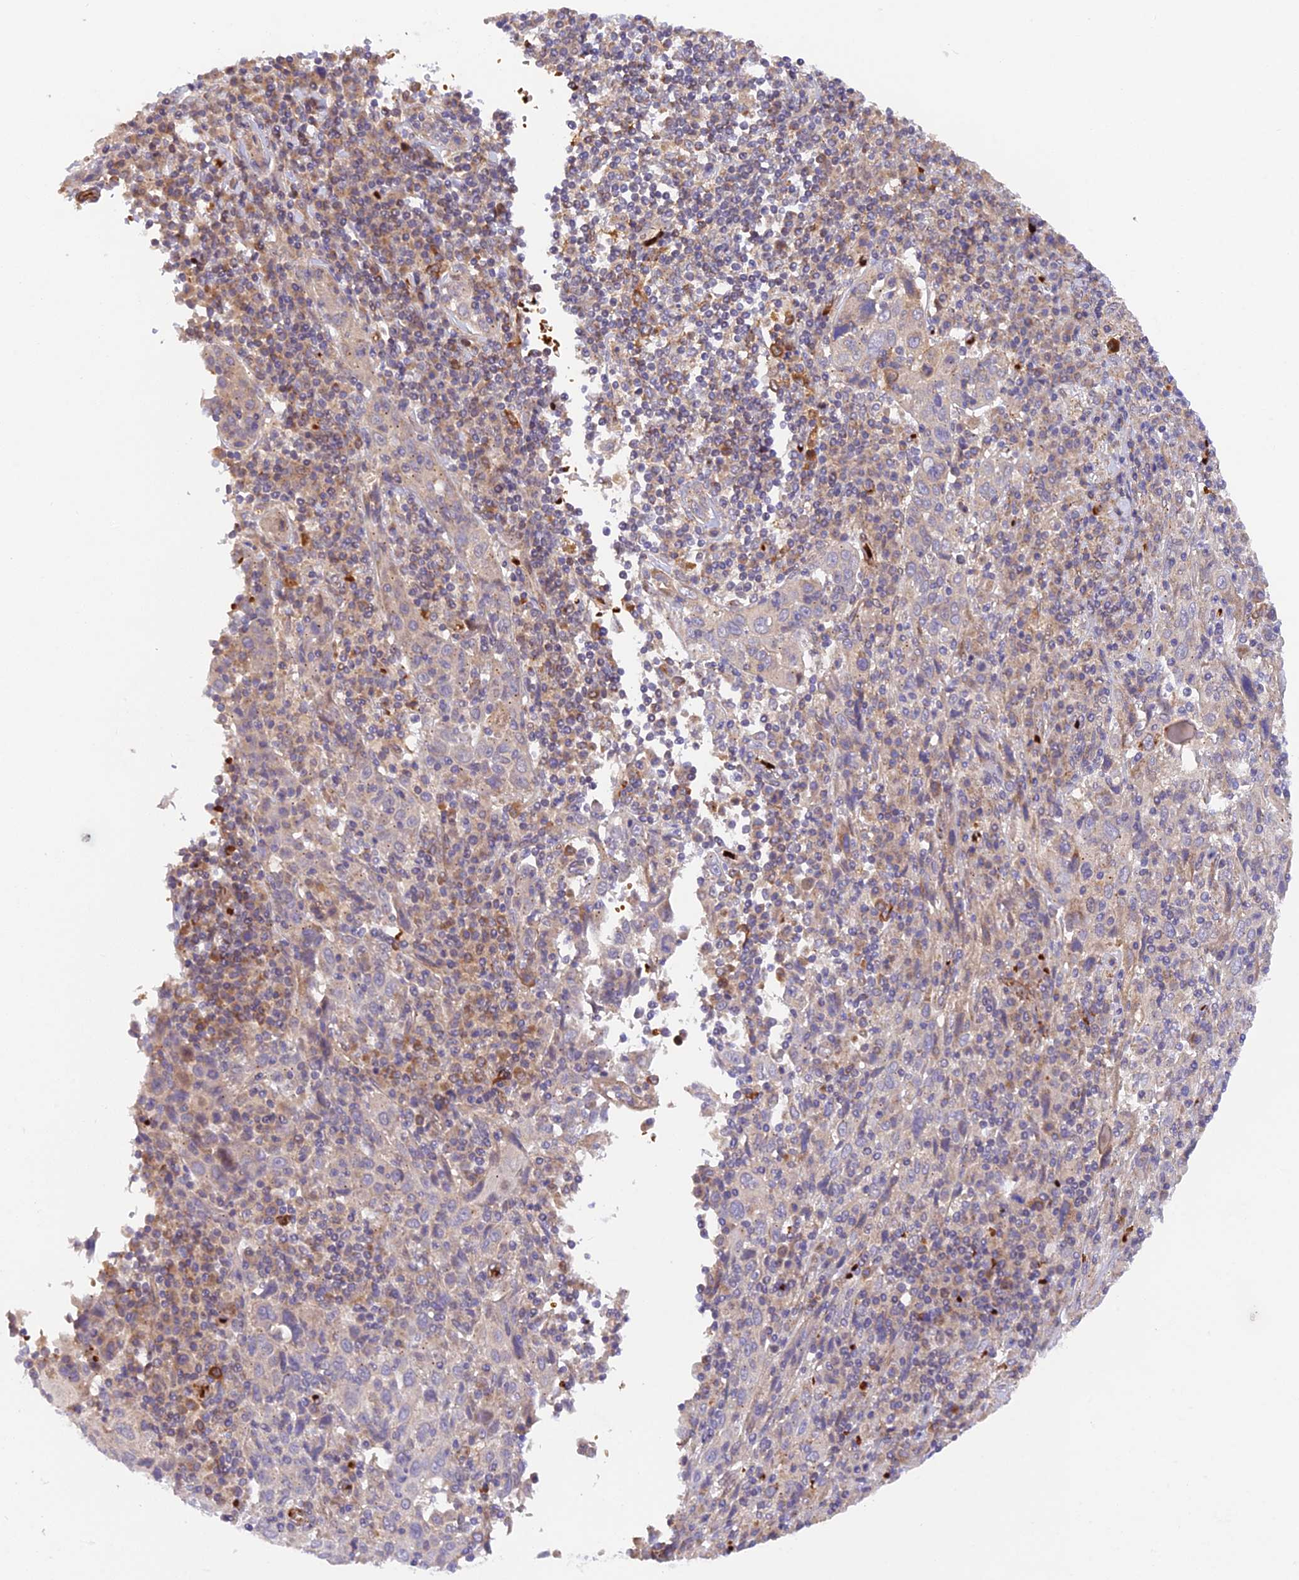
{"staining": {"intensity": "negative", "quantity": "none", "location": "none"}, "tissue": "cervical cancer", "cell_type": "Tumor cells", "image_type": "cancer", "snomed": [{"axis": "morphology", "description": "Squamous cell carcinoma, NOS"}, {"axis": "topography", "description": "Cervix"}], "caption": "An immunohistochemistry micrograph of cervical cancer is shown. There is no staining in tumor cells of cervical cancer.", "gene": "WDFY4", "patient": {"sex": "female", "age": 46}}